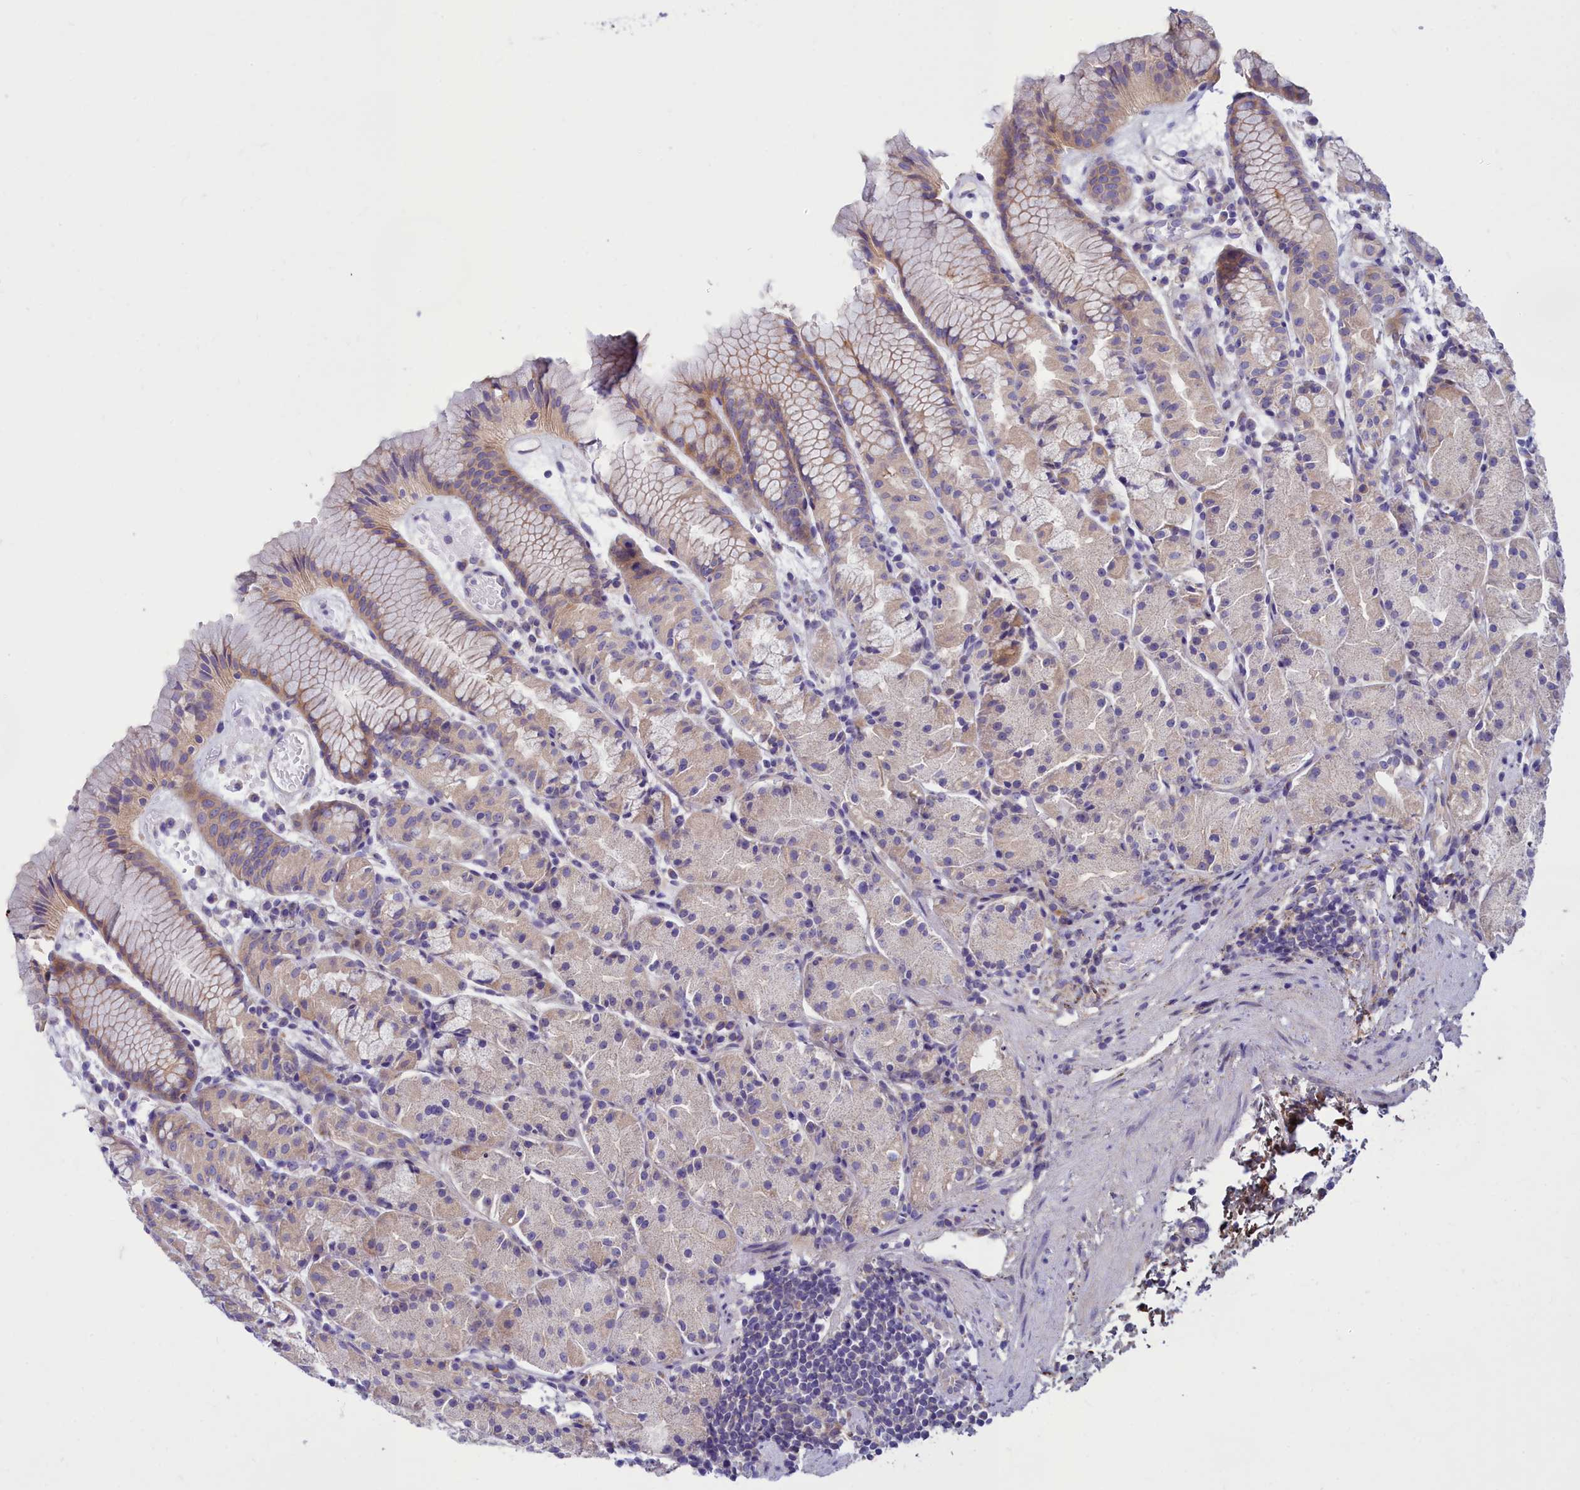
{"staining": {"intensity": "weak", "quantity": "25%-75%", "location": "cytoplasmic/membranous"}, "tissue": "stomach", "cell_type": "Glandular cells", "image_type": "normal", "snomed": [{"axis": "morphology", "description": "Normal tissue, NOS"}, {"axis": "topography", "description": "Stomach, upper"}], "caption": "Weak cytoplasmic/membranous protein positivity is seen in about 25%-75% of glandular cells in stomach. Nuclei are stained in blue.", "gene": "TMEM30B", "patient": {"sex": "male", "age": 47}}